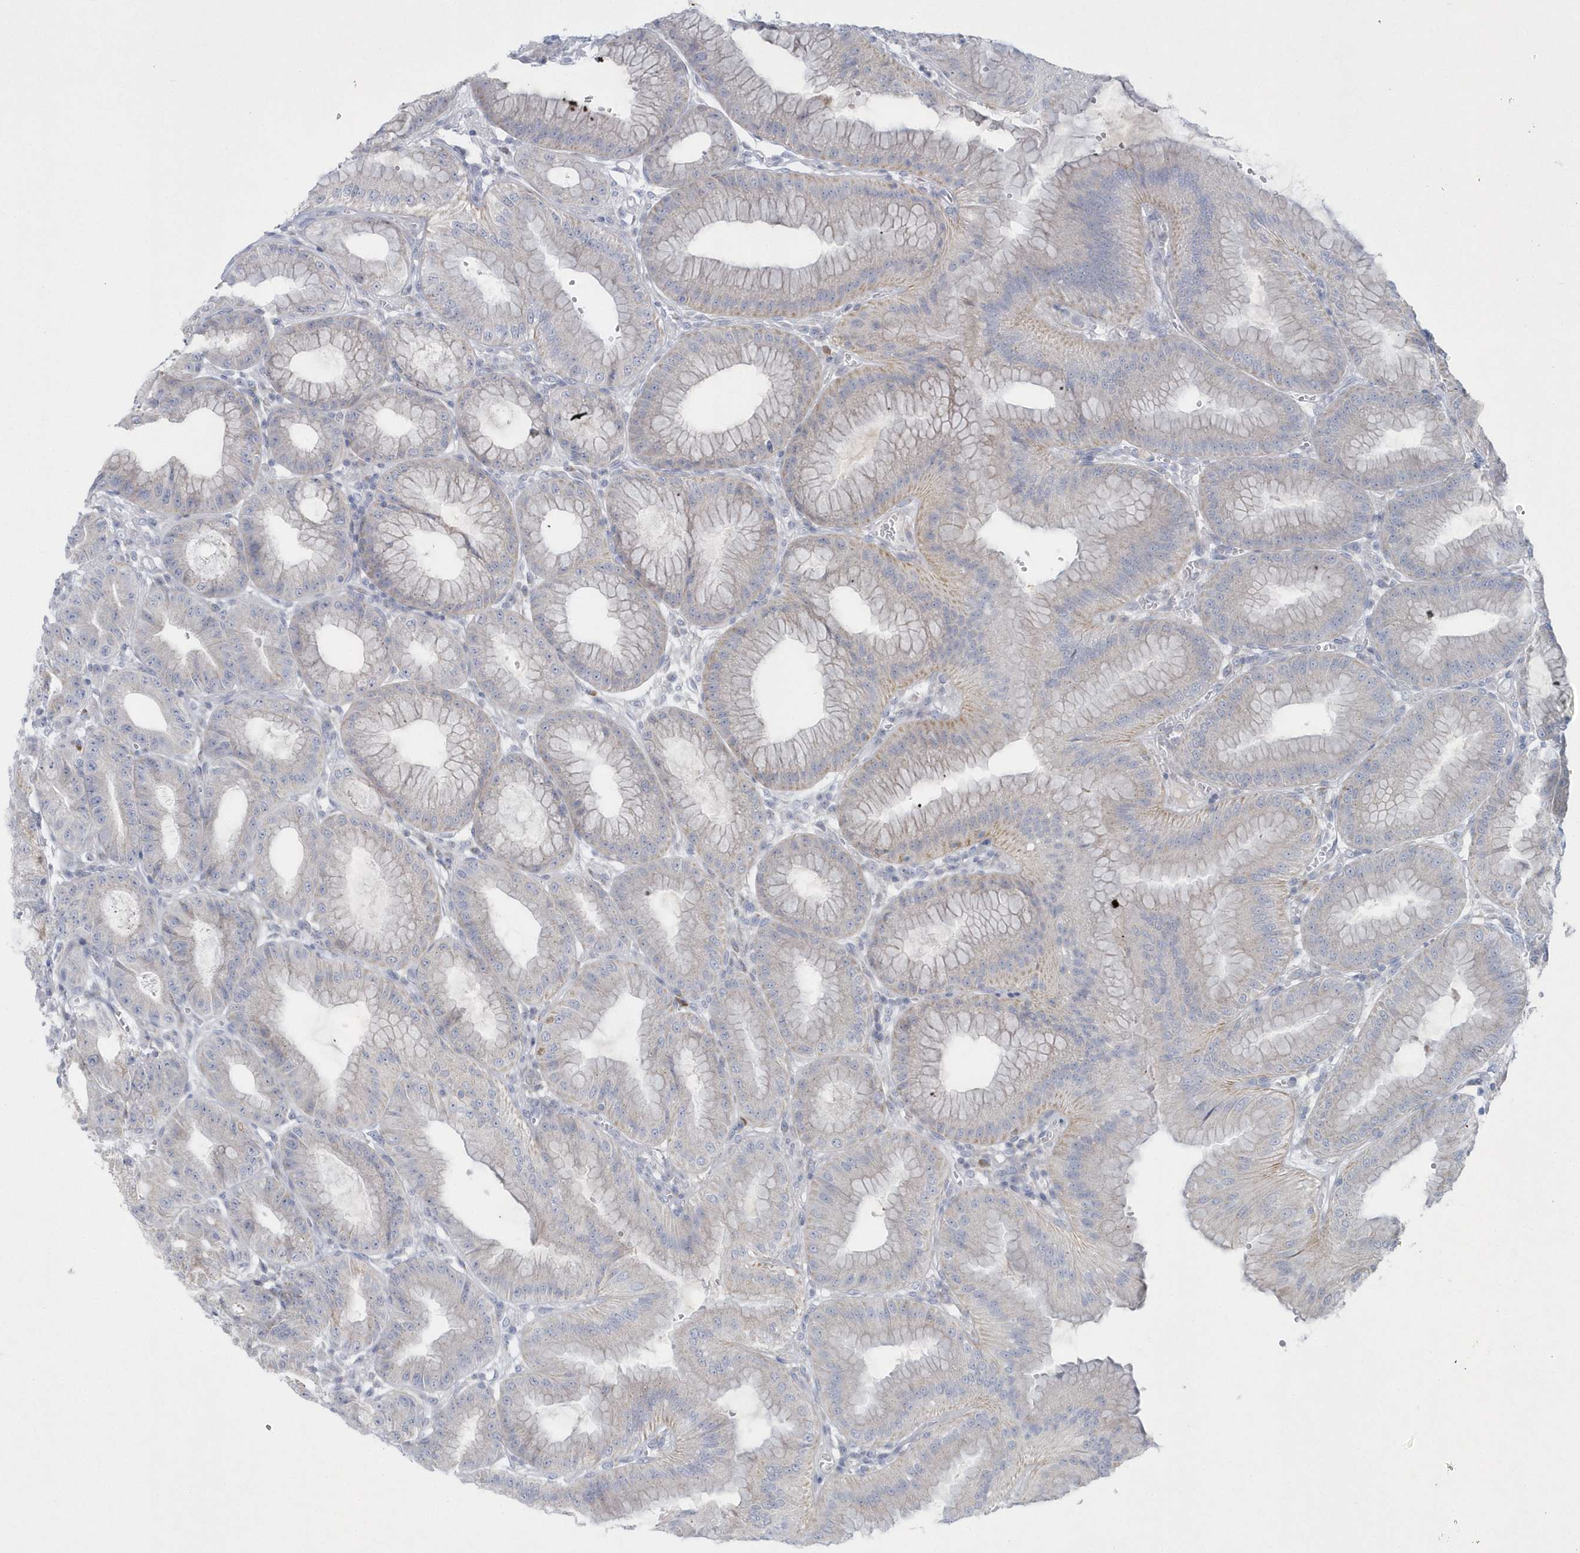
{"staining": {"intensity": "weak", "quantity": "<25%", "location": "cytoplasmic/membranous"}, "tissue": "stomach", "cell_type": "Glandular cells", "image_type": "normal", "snomed": [{"axis": "morphology", "description": "Normal tissue, NOS"}, {"axis": "topography", "description": "Stomach, lower"}], "caption": "Immunohistochemistry of normal human stomach exhibits no expression in glandular cells. (Brightfield microscopy of DAB immunohistochemistry at high magnification).", "gene": "NIPAL1", "patient": {"sex": "male", "age": 71}}